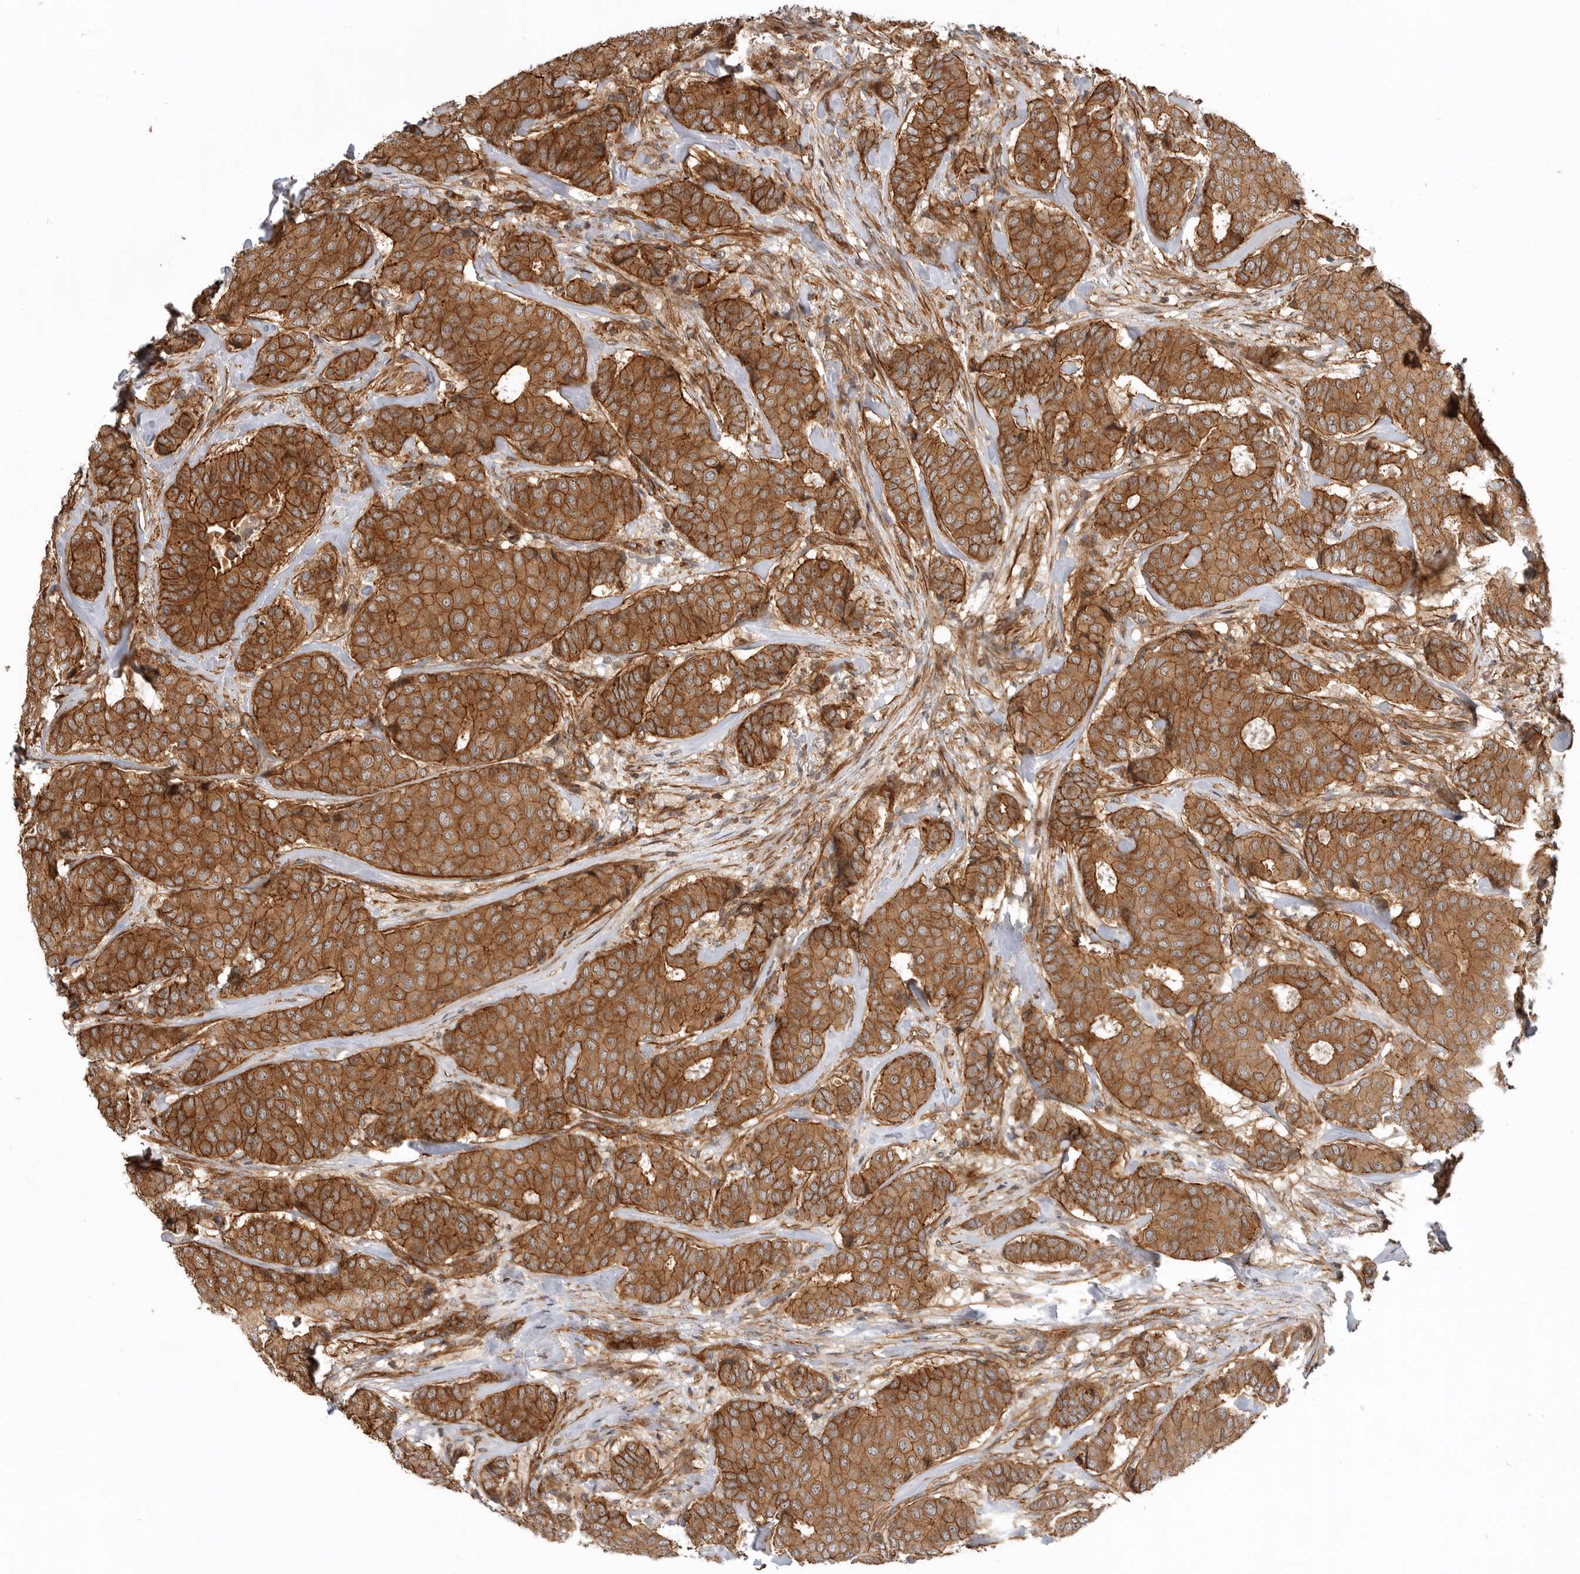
{"staining": {"intensity": "strong", "quantity": ">75%", "location": "cytoplasmic/membranous"}, "tissue": "breast cancer", "cell_type": "Tumor cells", "image_type": "cancer", "snomed": [{"axis": "morphology", "description": "Duct carcinoma"}, {"axis": "topography", "description": "Breast"}], "caption": "Breast cancer stained with a brown dye exhibits strong cytoplasmic/membranous positive staining in about >75% of tumor cells.", "gene": "GPATCH2", "patient": {"sex": "female", "age": 75}}